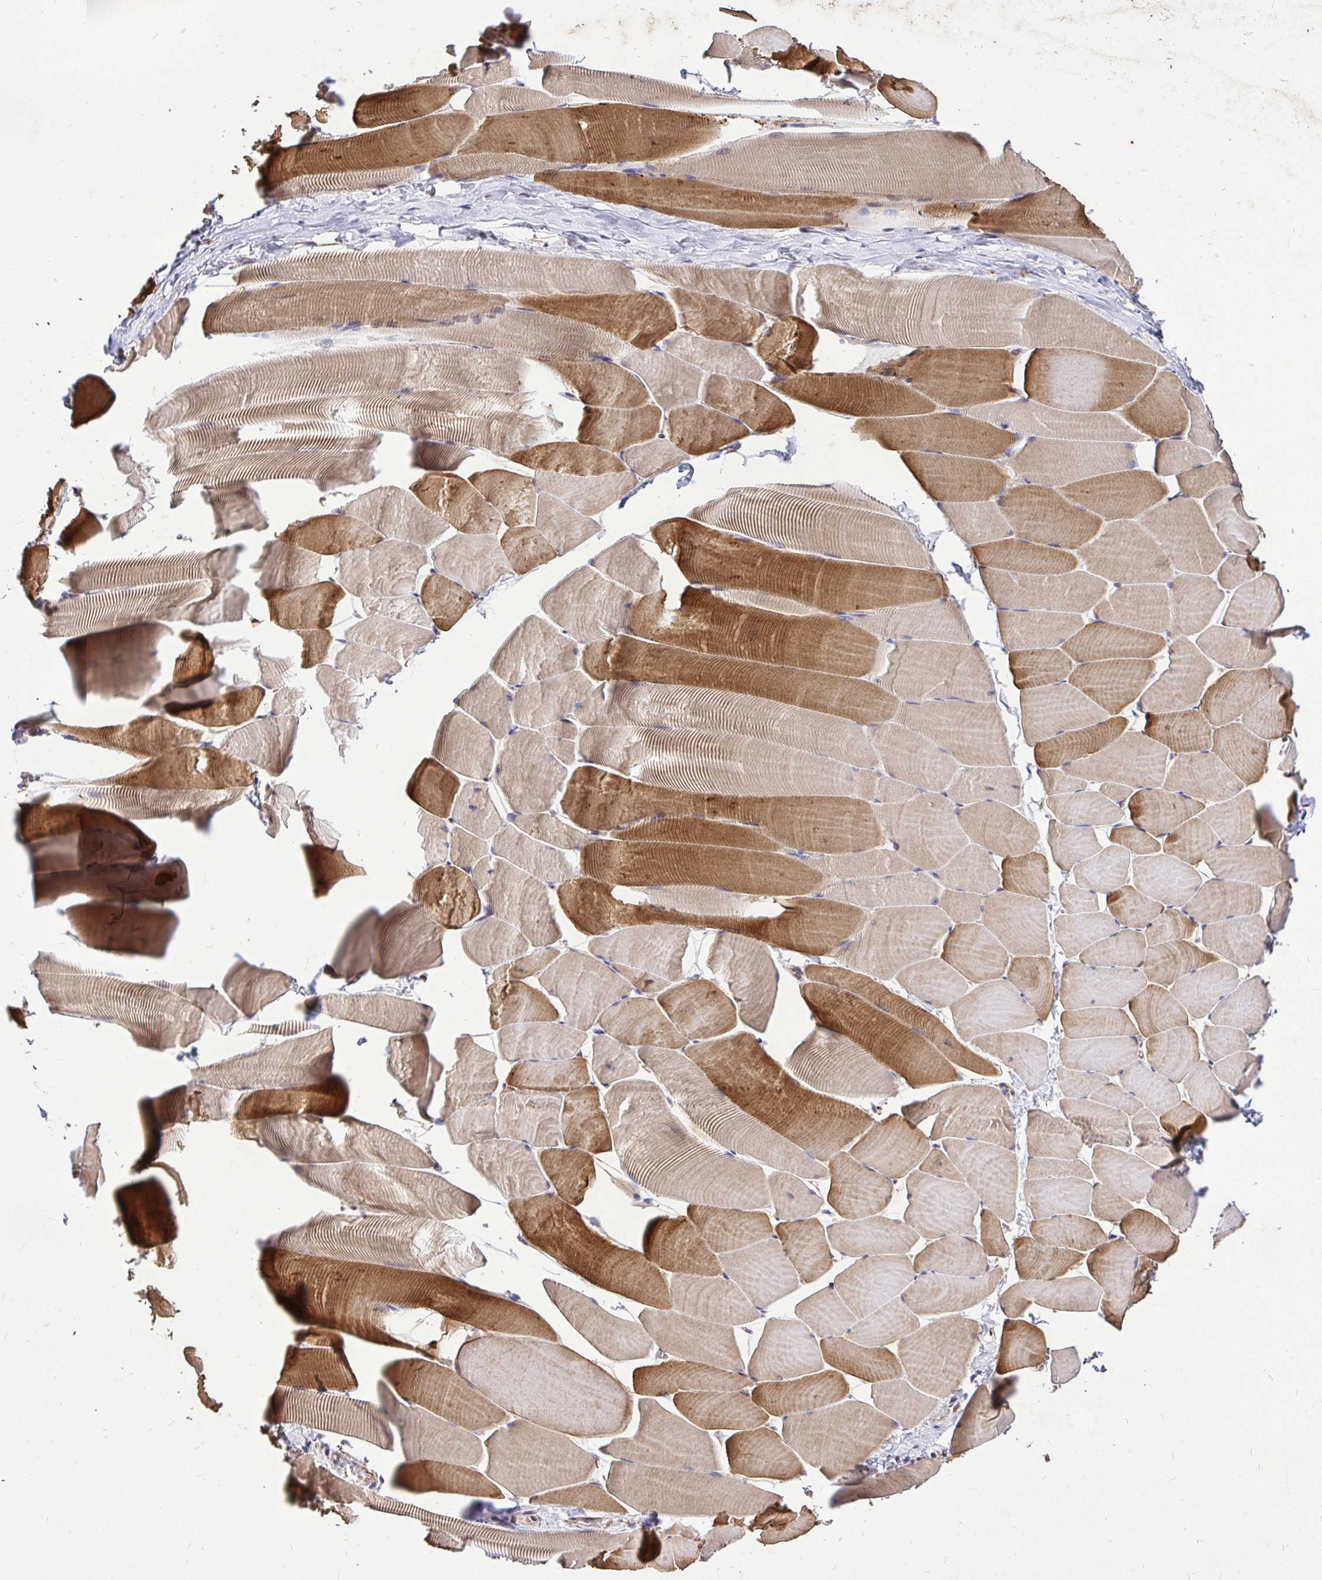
{"staining": {"intensity": "moderate", "quantity": "25%-75%", "location": "cytoplasmic/membranous"}, "tissue": "skeletal muscle", "cell_type": "Myocytes", "image_type": "normal", "snomed": [{"axis": "morphology", "description": "Normal tissue, NOS"}, {"axis": "topography", "description": "Skeletal muscle"}], "caption": "There is medium levels of moderate cytoplasmic/membranous expression in myocytes of normal skeletal muscle, as demonstrated by immunohistochemical staining (brown color).", "gene": "CCDC122", "patient": {"sex": "male", "age": 25}}